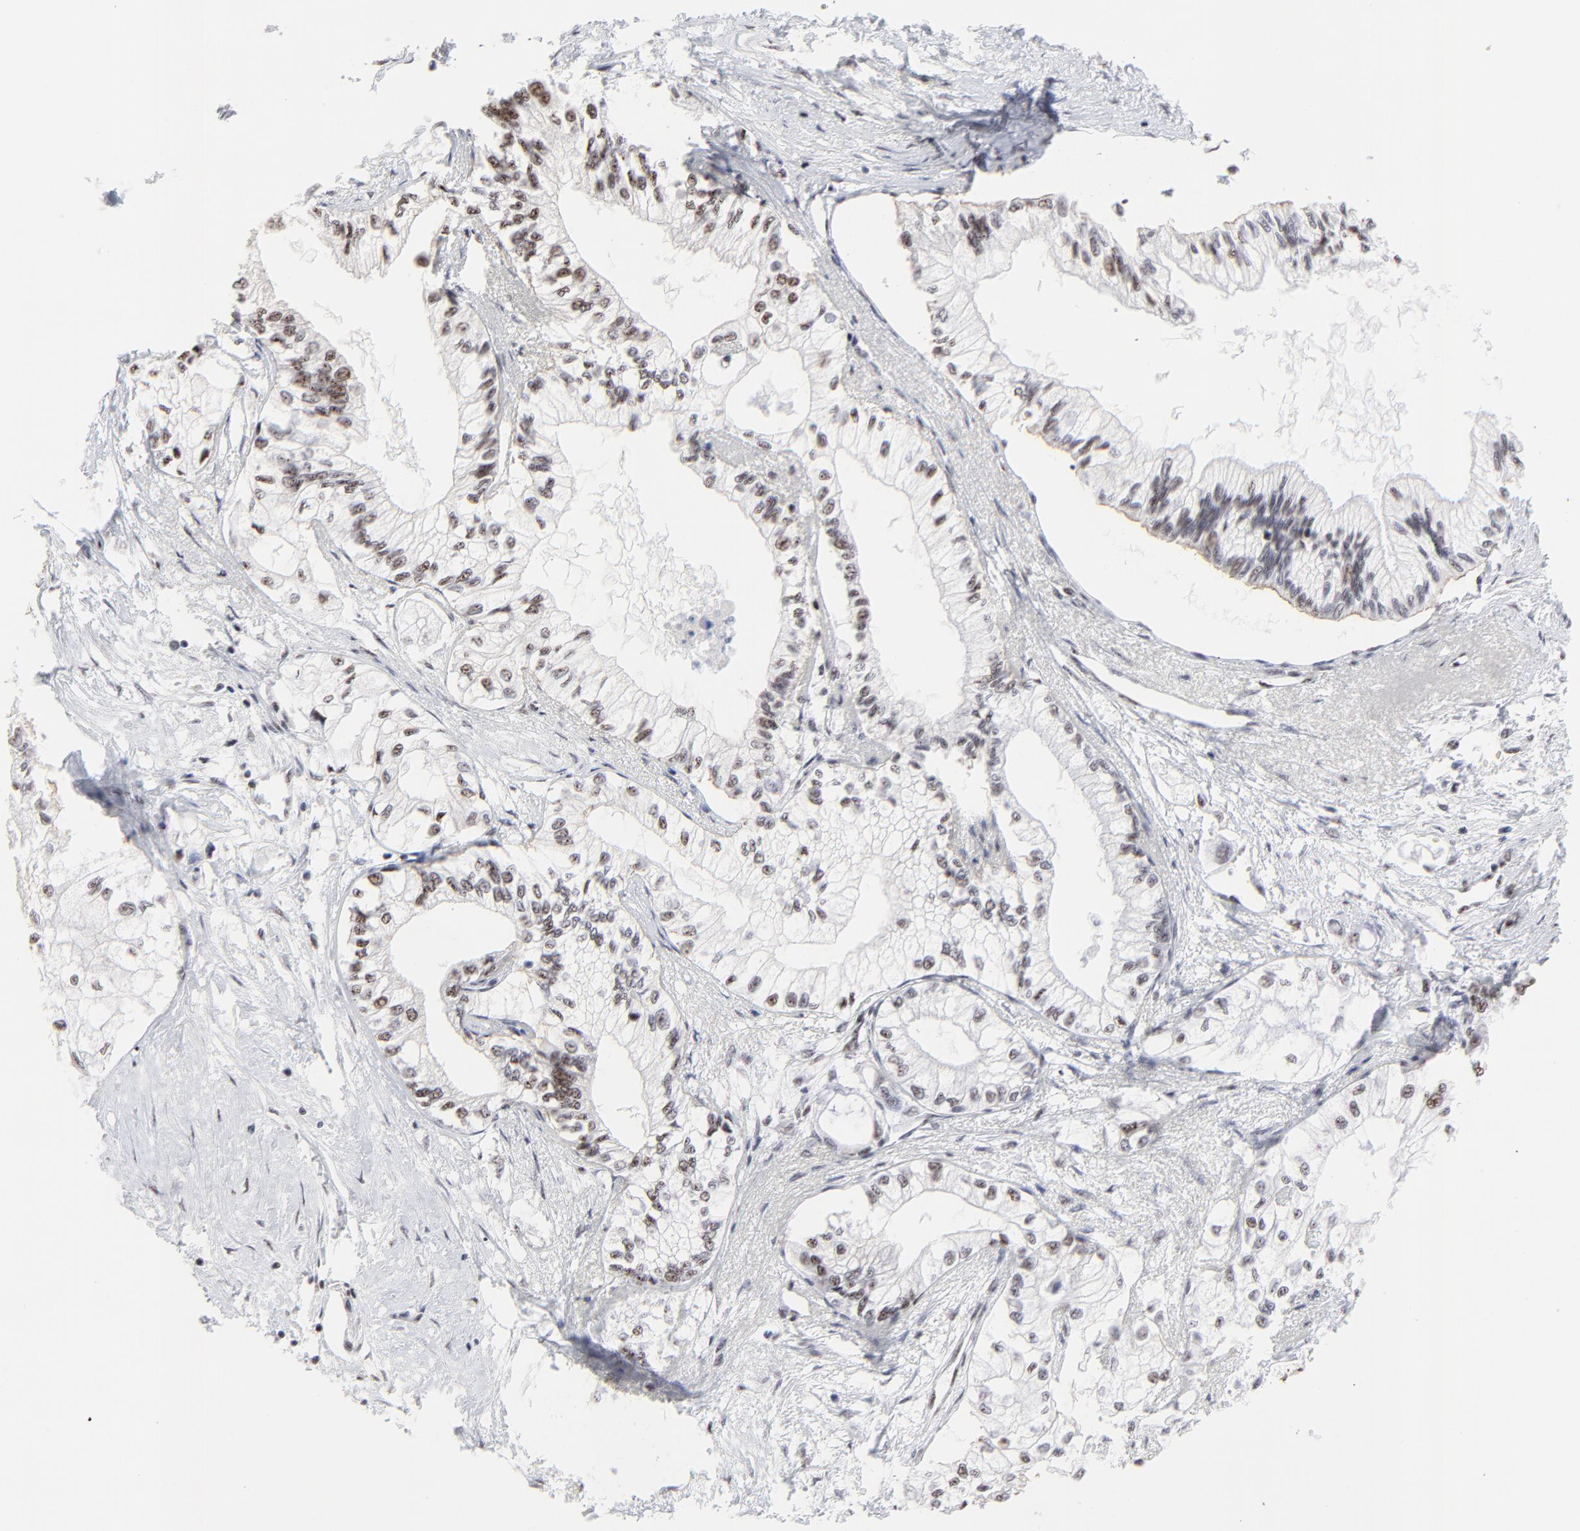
{"staining": {"intensity": "weak", "quantity": ">75%", "location": "nuclear"}, "tissue": "pancreatic cancer", "cell_type": "Tumor cells", "image_type": "cancer", "snomed": [{"axis": "morphology", "description": "Adenocarcinoma, NOS"}, {"axis": "topography", "description": "Pancreas"}], "caption": "Immunohistochemistry of human pancreatic cancer (adenocarcinoma) displays low levels of weak nuclear positivity in approximately >75% of tumor cells. Immunohistochemistry stains the protein of interest in brown and the nuclei are stained blue.", "gene": "MBD4", "patient": {"sex": "male", "age": 79}}